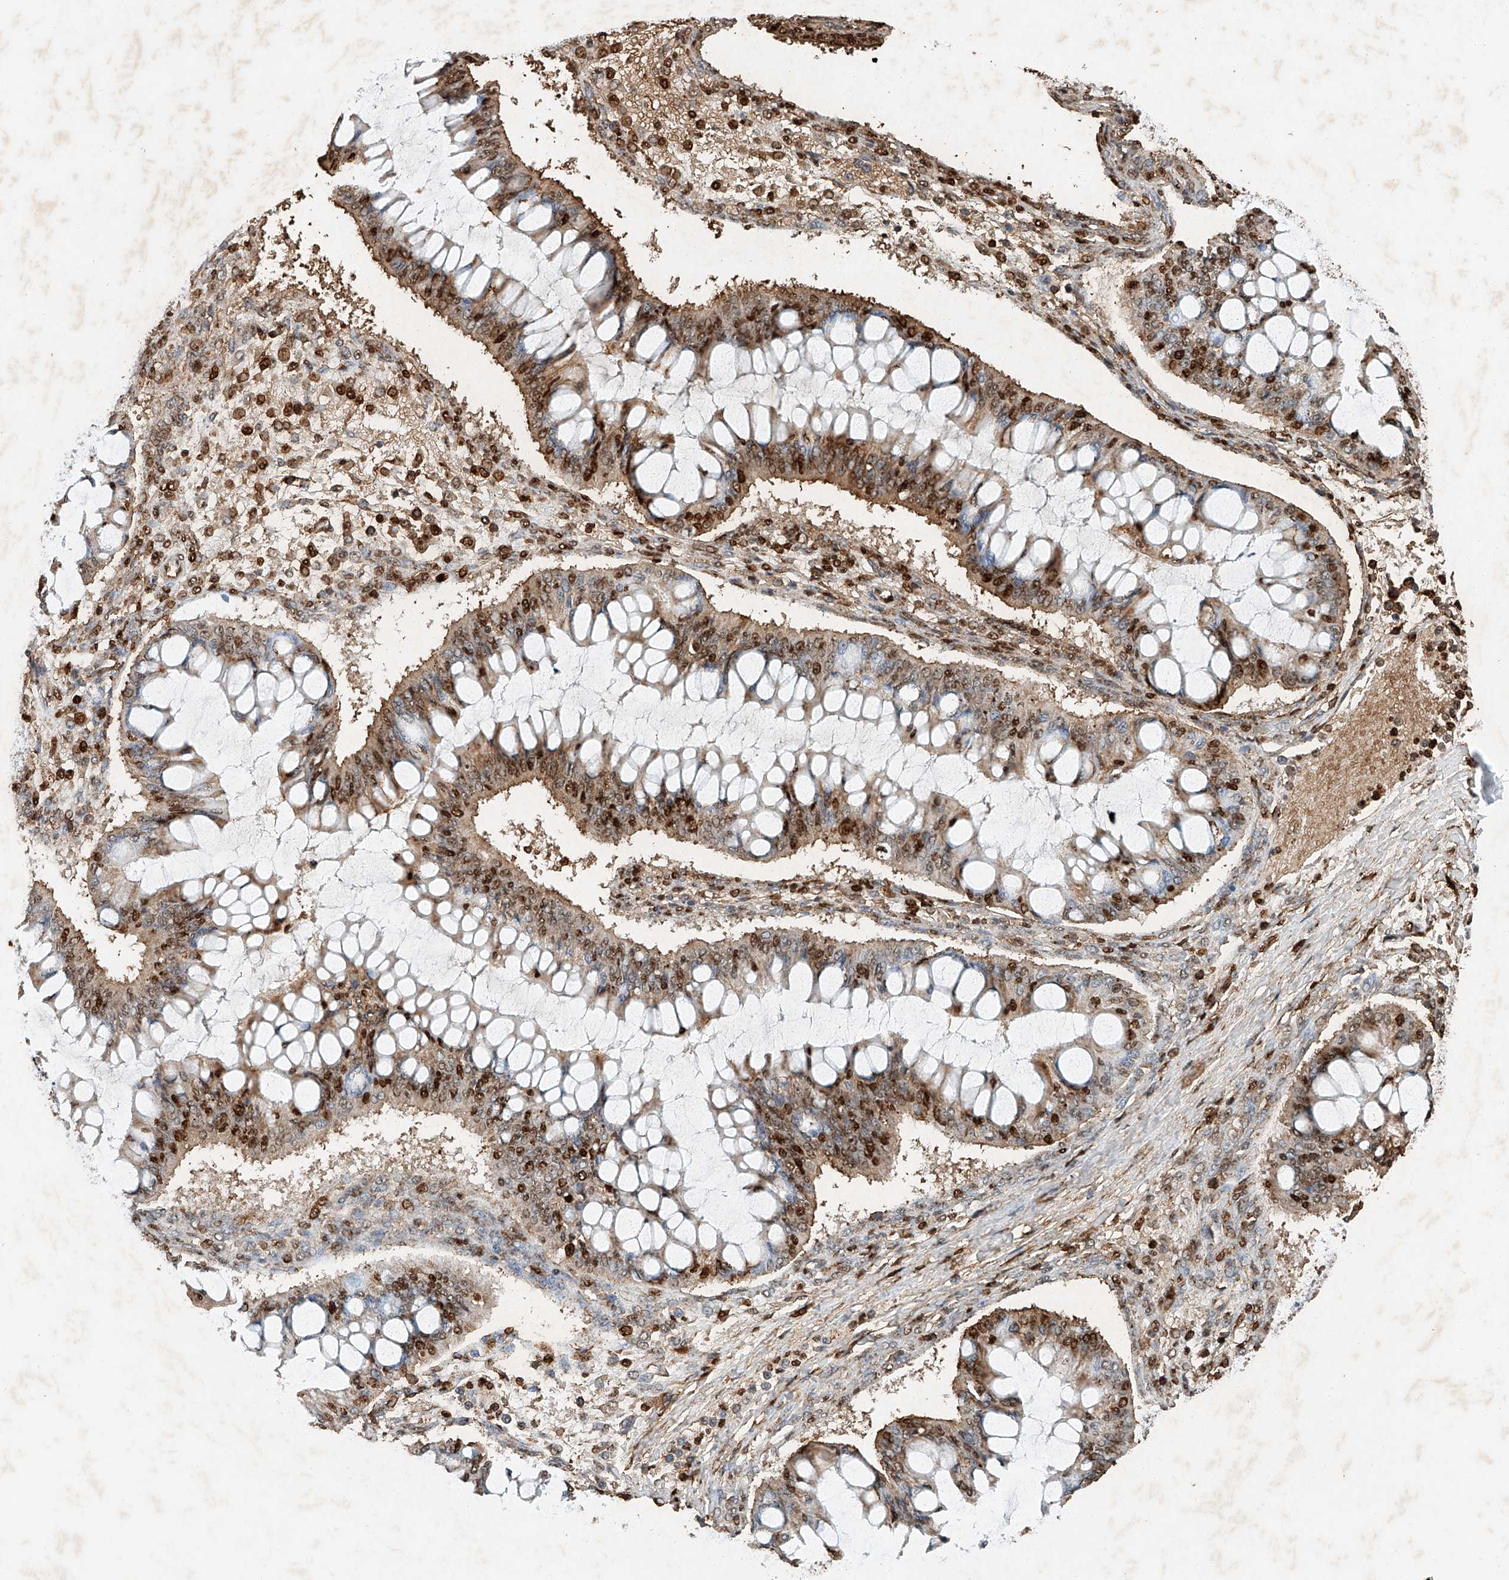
{"staining": {"intensity": "moderate", "quantity": ">75%", "location": "cytoplasmic/membranous,nuclear"}, "tissue": "ovarian cancer", "cell_type": "Tumor cells", "image_type": "cancer", "snomed": [{"axis": "morphology", "description": "Cystadenocarcinoma, mucinous, NOS"}, {"axis": "topography", "description": "Ovary"}], "caption": "Human ovarian cancer (mucinous cystadenocarcinoma) stained with a brown dye shows moderate cytoplasmic/membranous and nuclear positive staining in about >75% of tumor cells.", "gene": "CTDP1", "patient": {"sex": "female", "age": 73}}